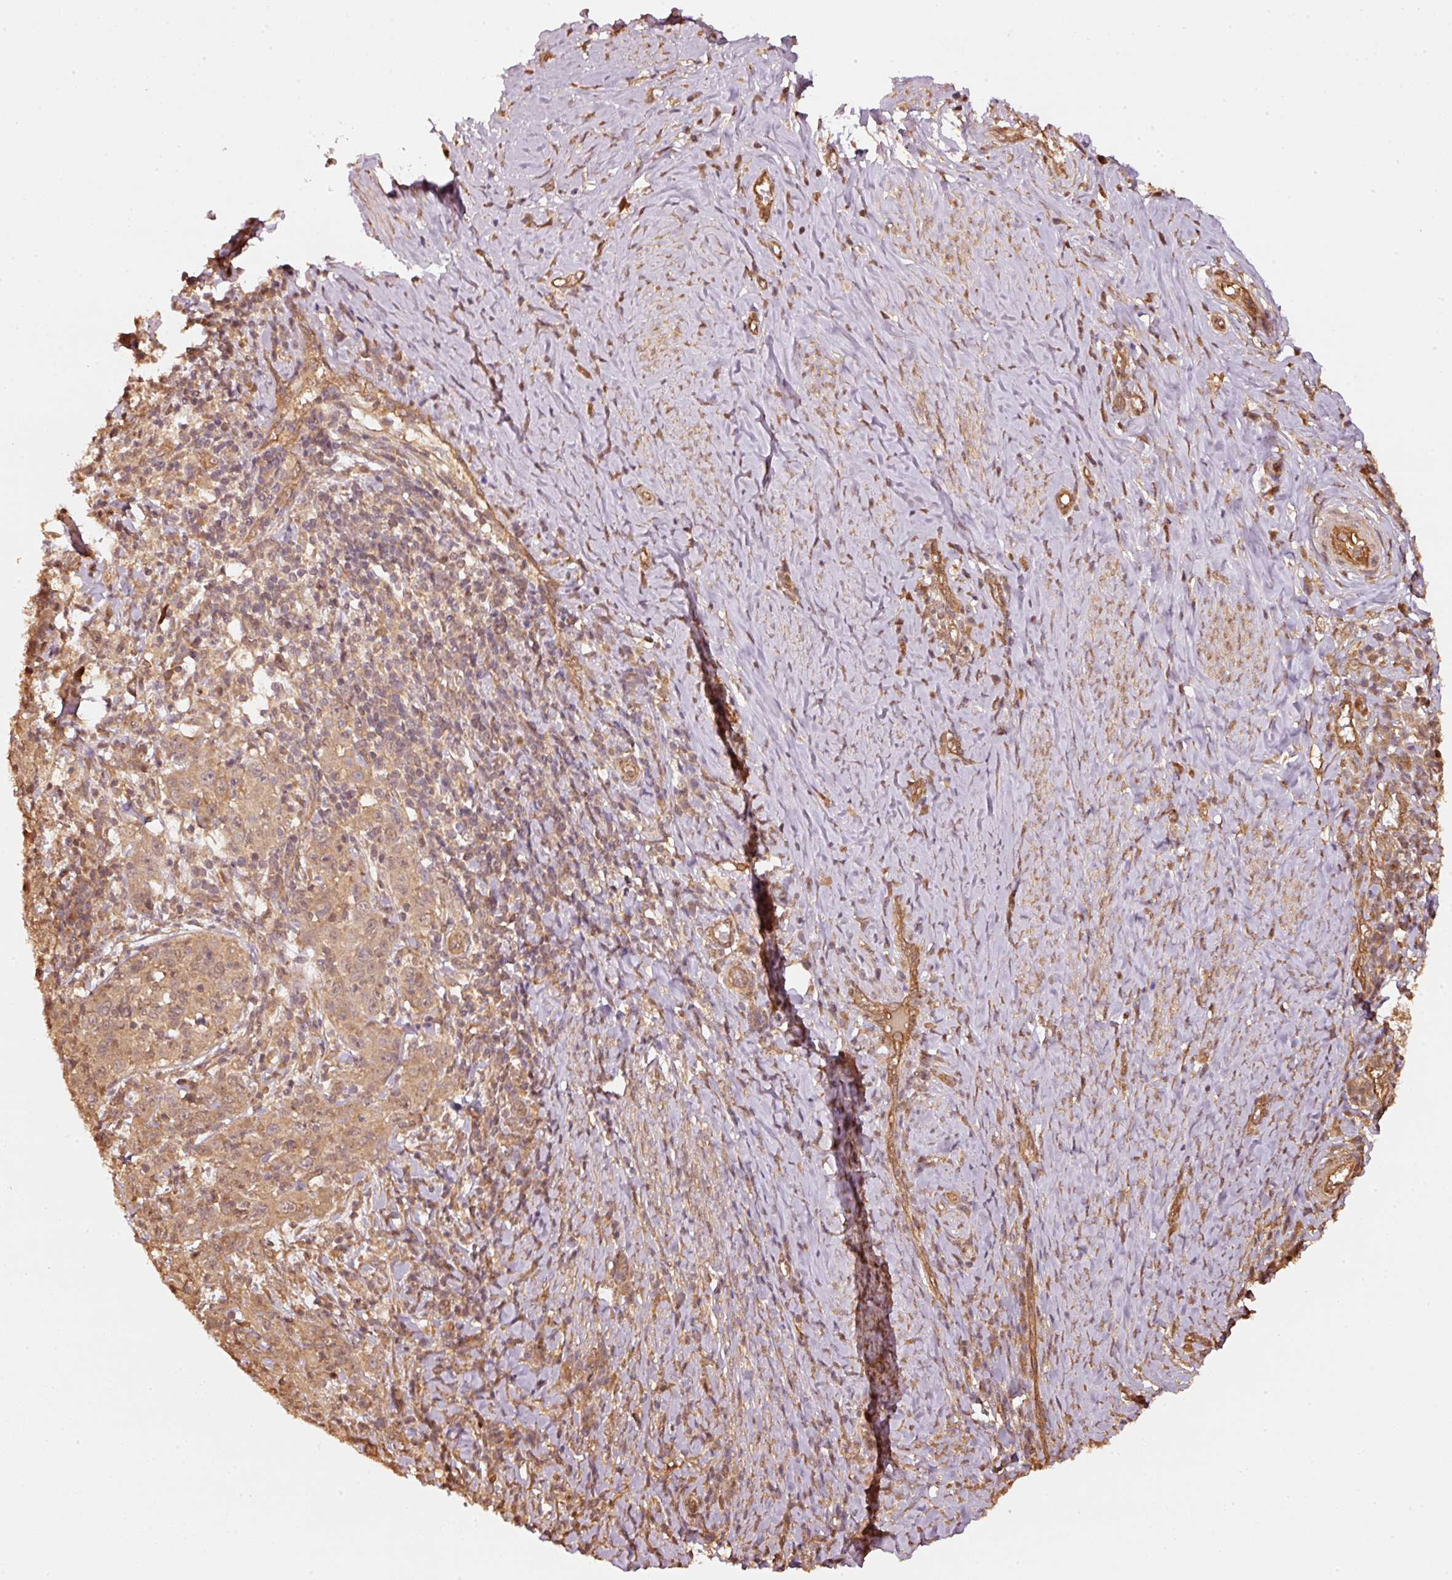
{"staining": {"intensity": "moderate", "quantity": ">75%", "location": "cytoplasmic/membranous"}, "tissue": "cervical cancer", "cell_type": "Tumor cells", "image_type": "cancer", "snomed": [{"axis": "morphology", "description": "Squamous cell carcinoma, NOS"}, {"axis": "topography", "description": "Cervix"}], "caption": "Protein expression analysis of human cervical squamous cell carcinoma reveals moderate cytoplasmic/membranous expression in approximately >75% of tumor cells.", "gene": "STAU1", "patient": {"sex": "female", "age": 46}}